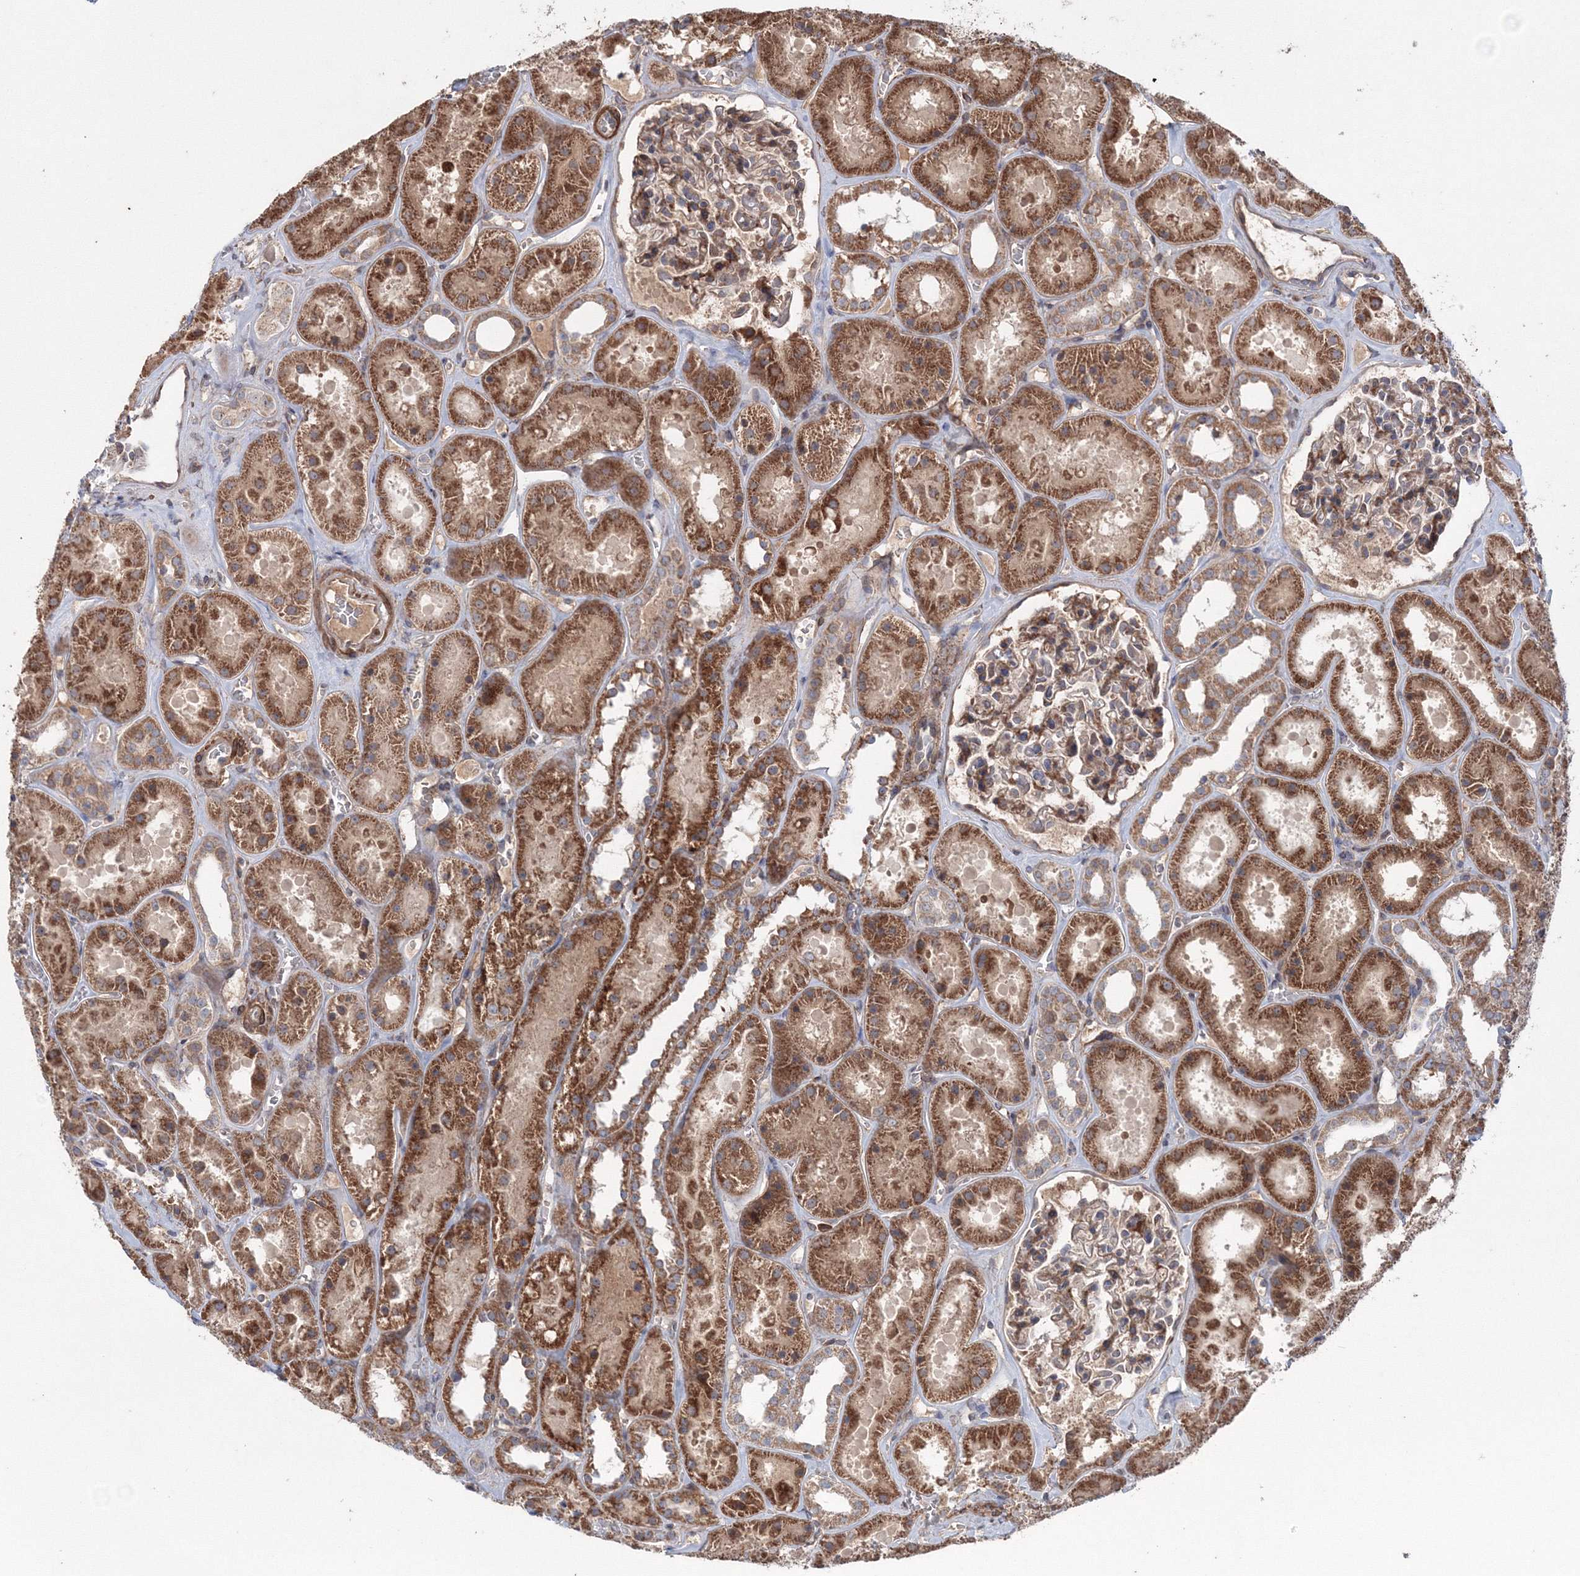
{"staining": {"intensity": "moderate", "quantity": ">75%", "location": "cytoplasmic/membranous"}, "tissue": "kidney", "cell_type": "Cells in glomeruli", "image_type": "normal", "snomed": [{"axis": "morphology", "description": "Normal tissue, NOS"}, {"axis": "topography", "description": "Kidney"}], "caption": "High-magnification brightfield microscopy of unremarkable kidney stained with DAB (3,3'-diaminobenzidine) (brown) and counterstained with hematoxylin (blue). cells in glomeruli exhibit moderate cytoplasmic/membranous positivity is appreciated in approximately>75% of cells.", "gene": "NOA1", "patient": {"sex": "female", "age": 41}}